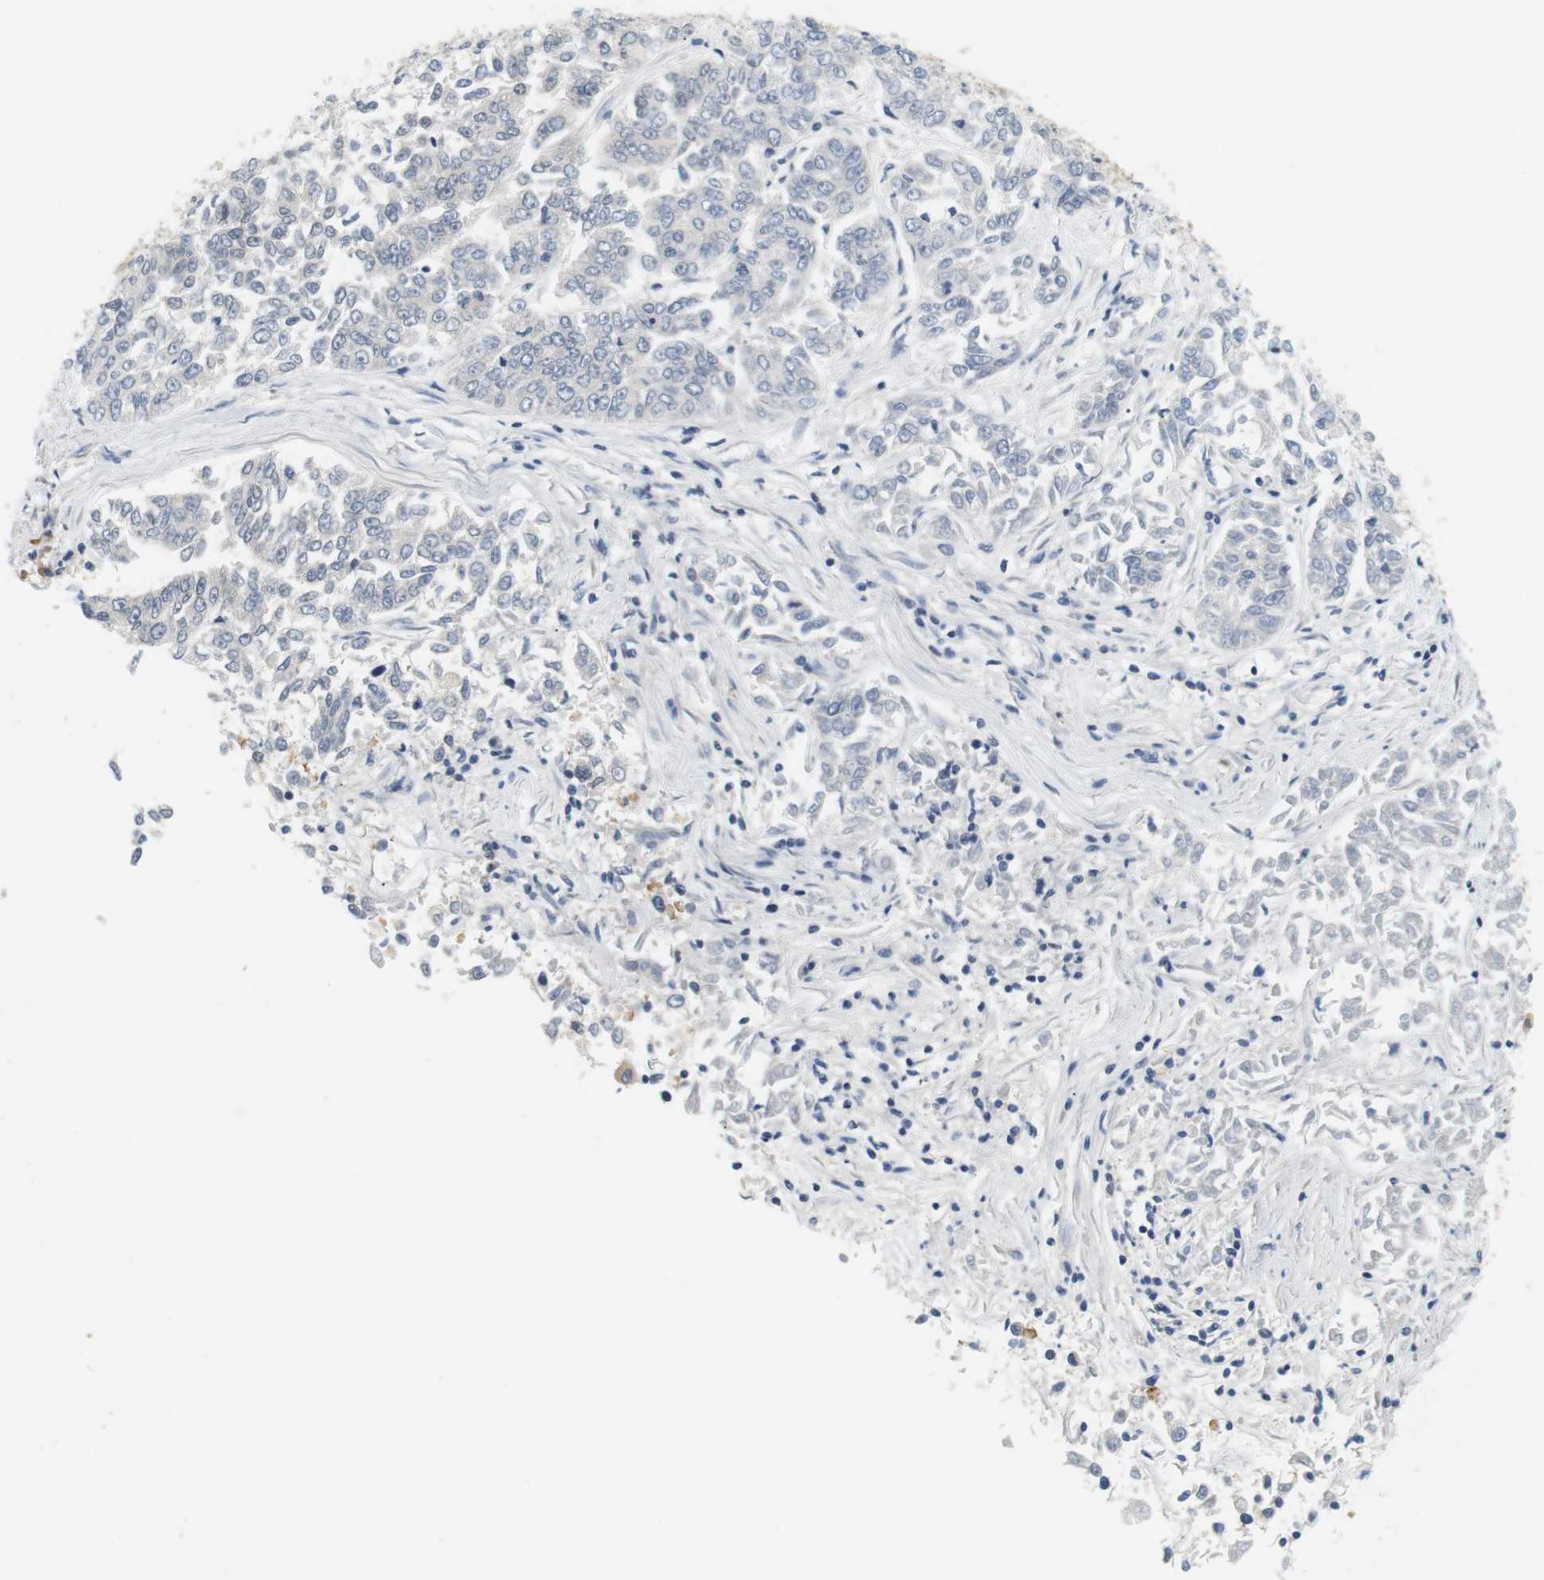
{"staining": {"intensity": "negative", "quantity": "none", "location": "none"}, "tissue": "lung cancer", "cell_type": "Tumor cells", "image_type": "cancer", "snomed": [{"axis": "morphology", "description": "Adenocarcinoma, NOS"}, {"axis": "topography", "description": "Lung"}], "caption": "Immunohistochemistry of human adenocarcinoma (lung) demonstrates no positivity in tumor cells.", "gene": "EVA1C", "patient": {"sex": "male", "age": 84}}